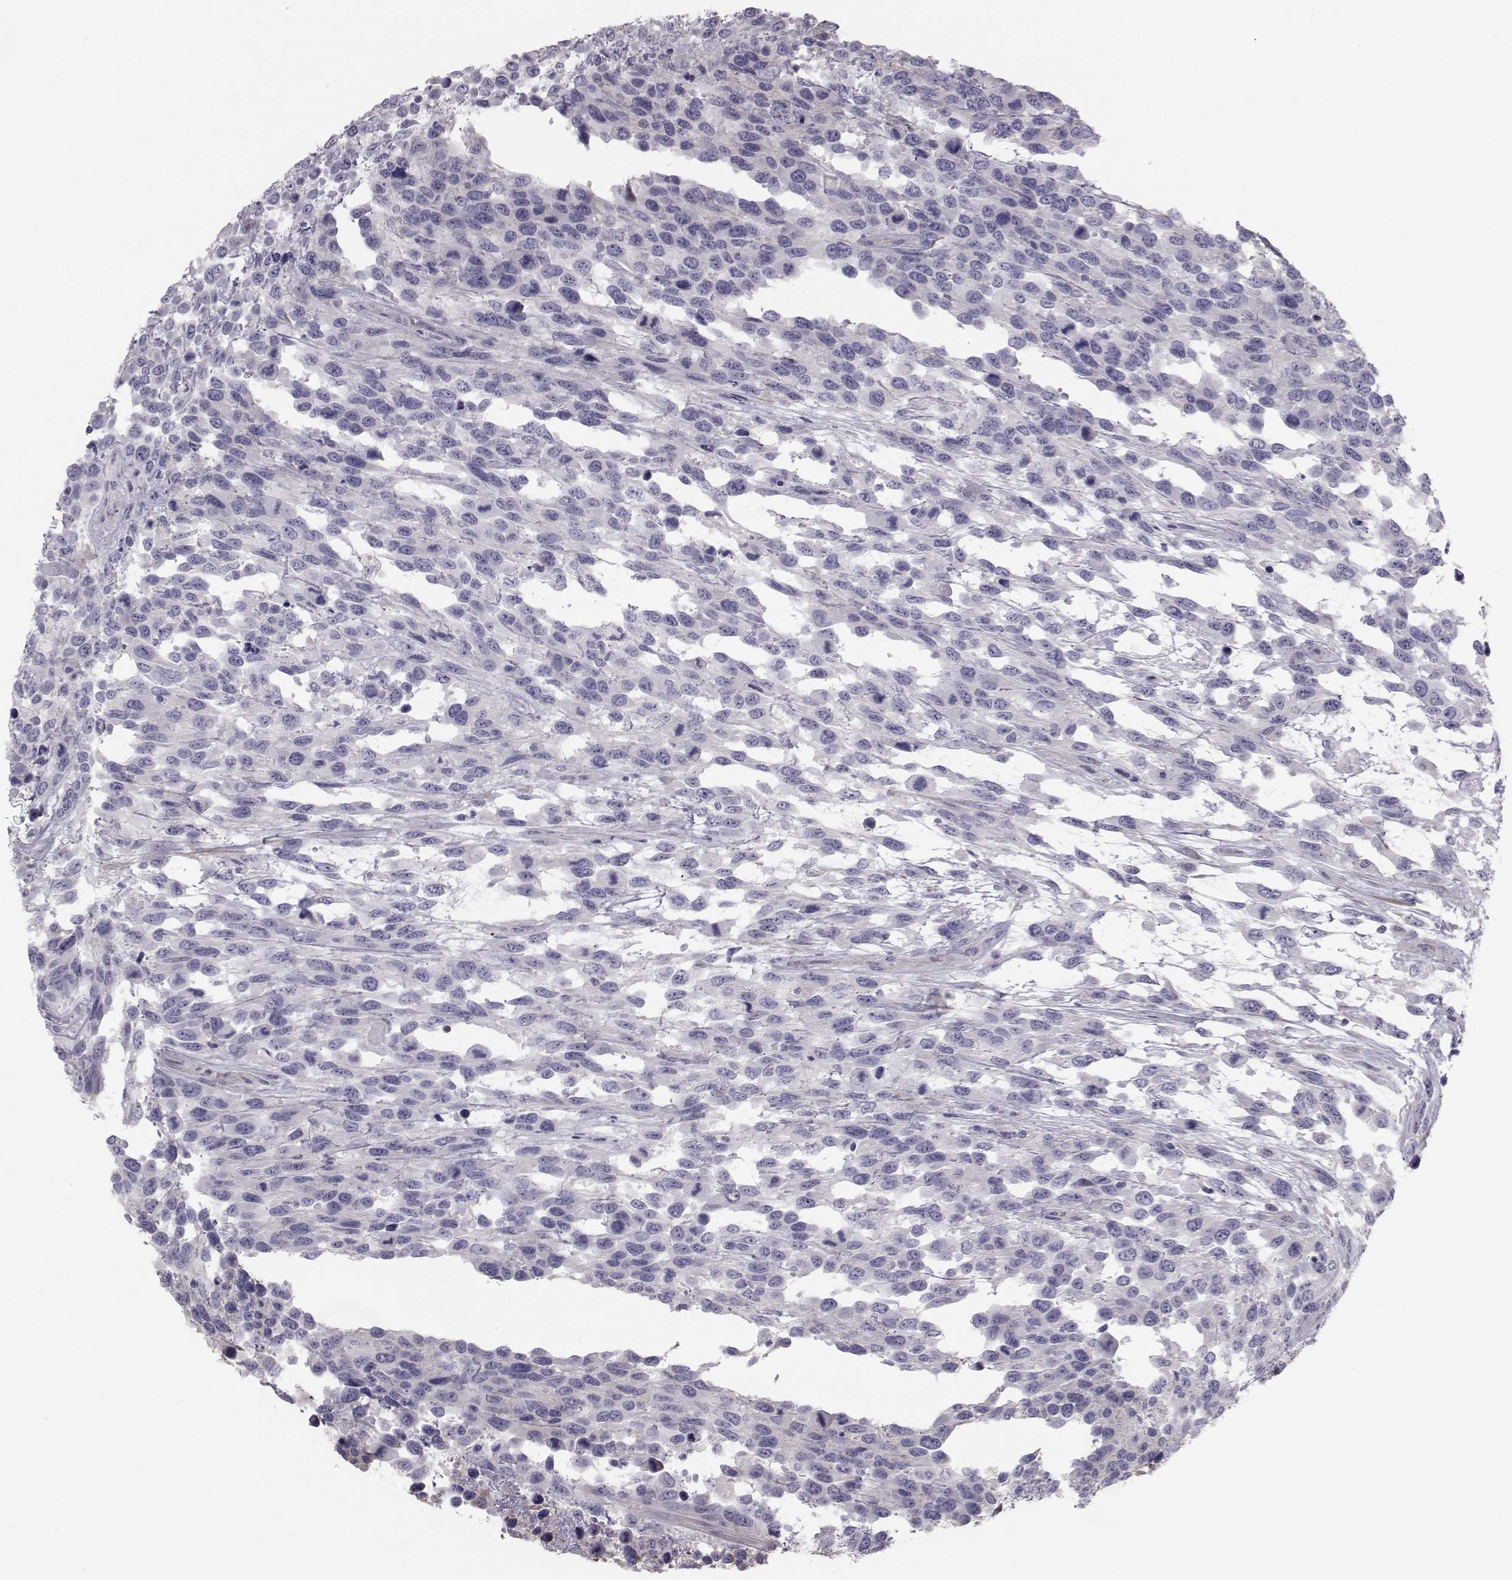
{"staining": {"intensity": "negative", "quantity": "none", "location": "none"}, "tissue": "urothelial cancer", "cell_type": "Tumor cells", "image_type": "cancer", "snomed": [{"axis": "morphology", "description": "Urothelial carcinoma, High grade"}, {"axis": "topography", "description": "Urinary bladder"}], "caption": "High power microscopy photomicrograph of an IHC image of urothelial carcinoma (high-grade), revealing no significant expression in tumor cells. Nuclei are stained in blue.", "gene": "GARIN3", "patient": {"sex": "female", "age": 70}}